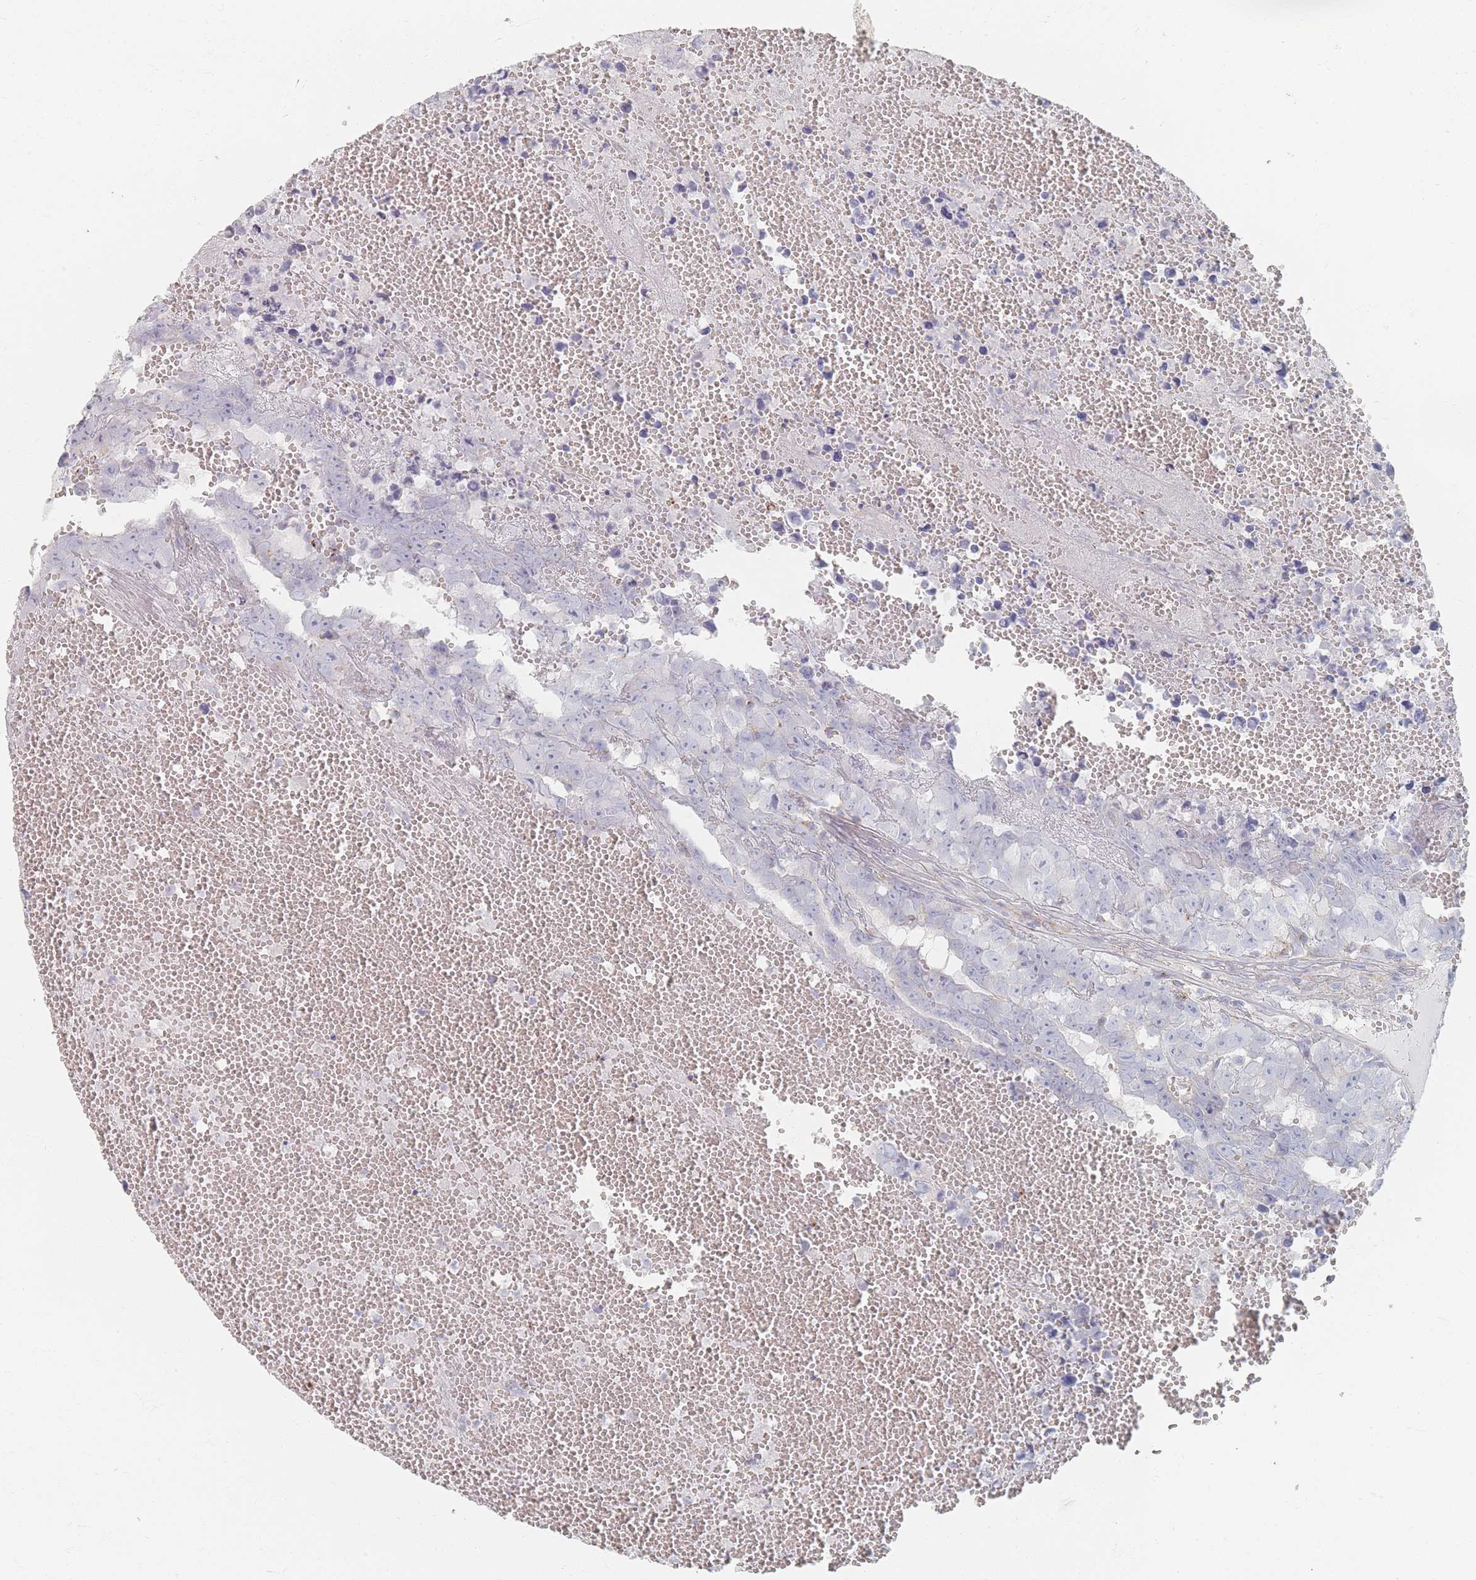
{"staining": {"intensity": "weak", "quantity": "<25%", "location": "cytoplasmic/membranous"}, "tissue": "testis cancer", "cell_type": "Tumor cells", "image_type": "cancer", "snomed": [{"axis": "morphology", "description": "Carcinoma, Embryonal, NOS"}, {"axis": "topography", "description": "Testis"}], "caption": "This is an IHC image of human testis embryonal carcinoma. There is no expression in tumor cells.", "gene": "GNB1", "patient": {"sex": "male", "age": 25}}